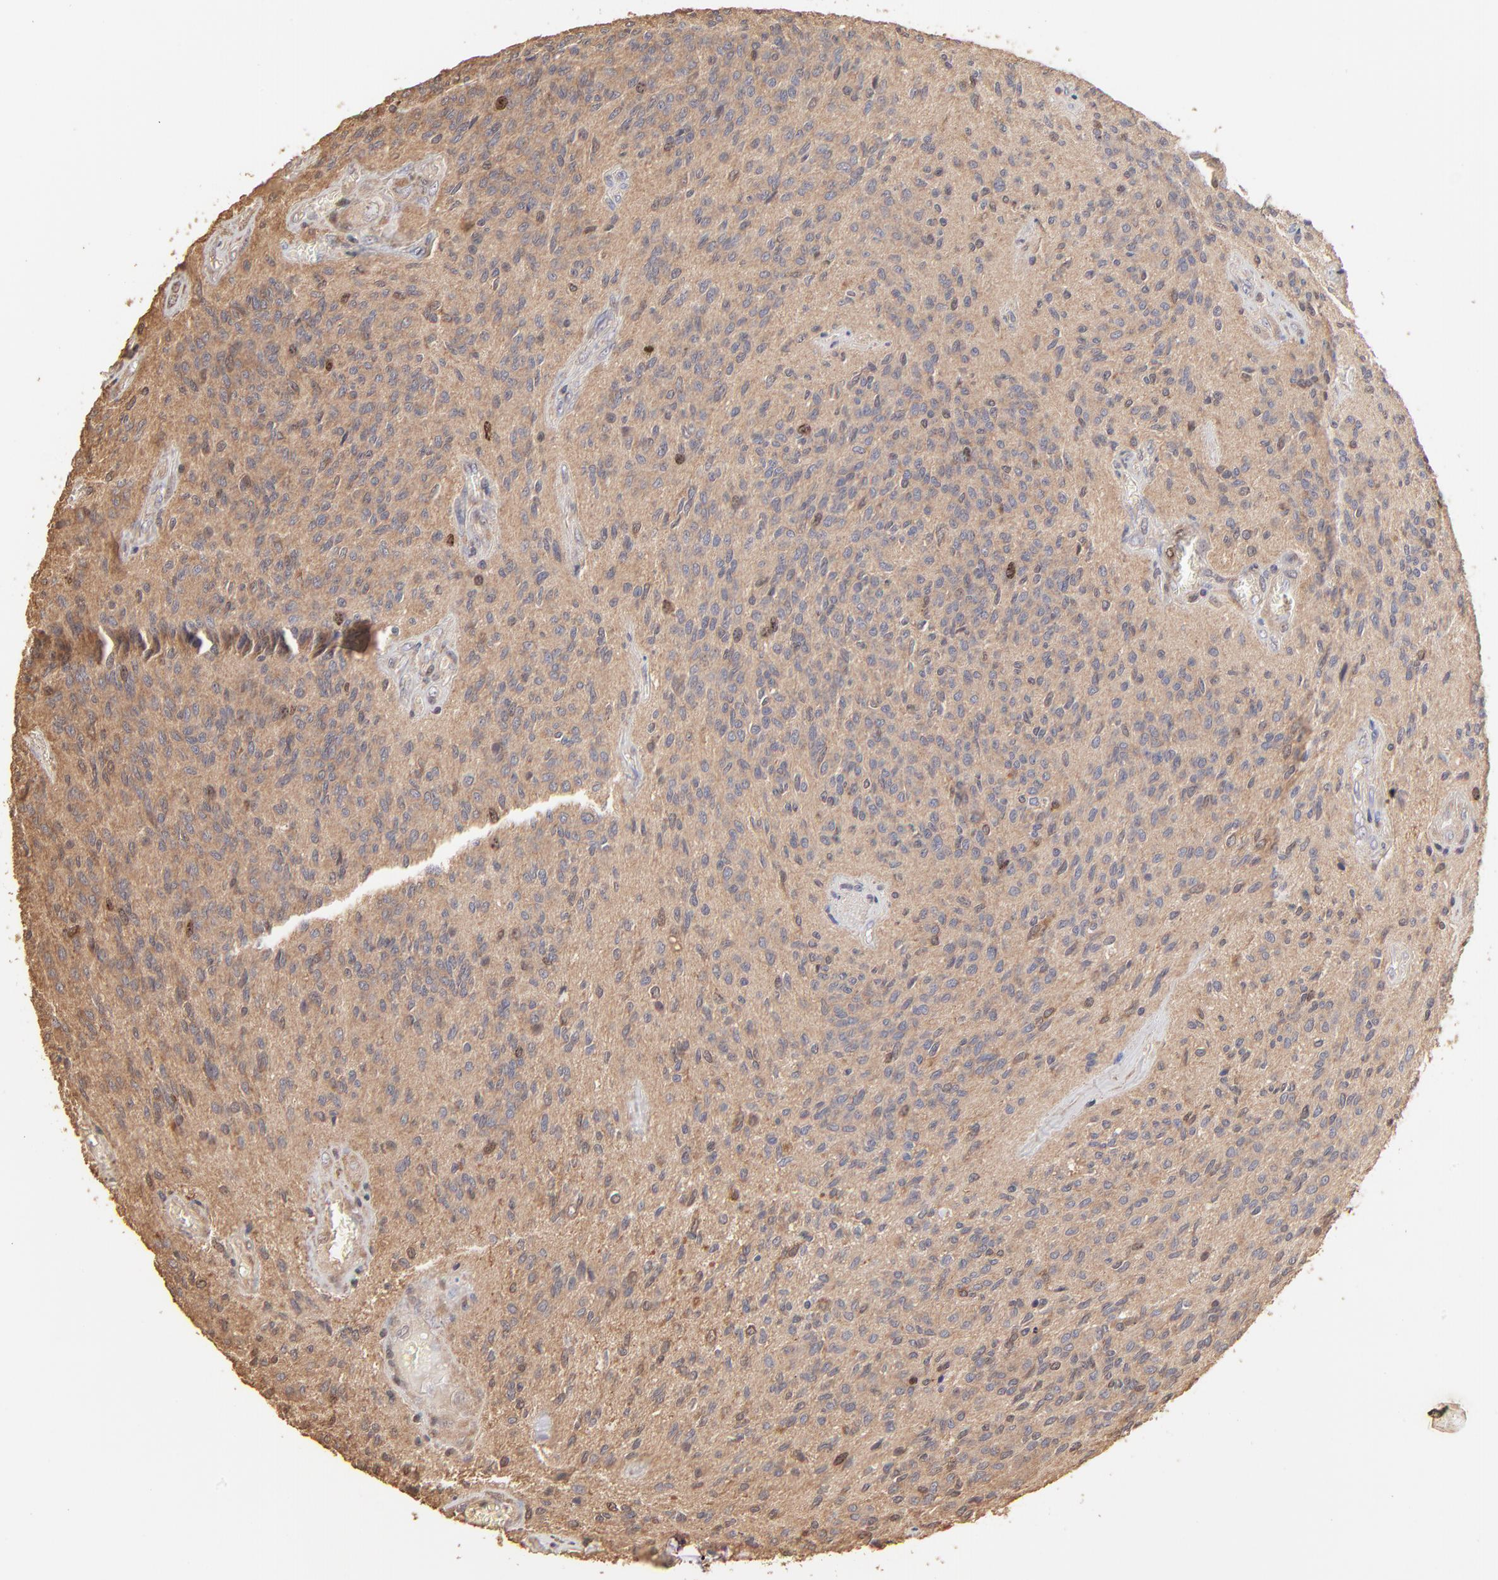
{"staining": {"intensity": "weak", "quantity": "<25%", "location": "nuclear"}, "tissue": "glioma", "cell_type": "Tumor cells", "image_type": "cancer", "snomed": [{"axis": "morphology", "description": "Glioma, malignant, Low grade"}, {"axis": "topography", "description": "Brain"}], "caption": "DAB (3,3'-diaminobenzidine) immunohistochemical staining of human glioma exhibits no significant staining in tumor cells.", "gene": "BIRC5", "patient": {"sex": "female", "age": 15}}